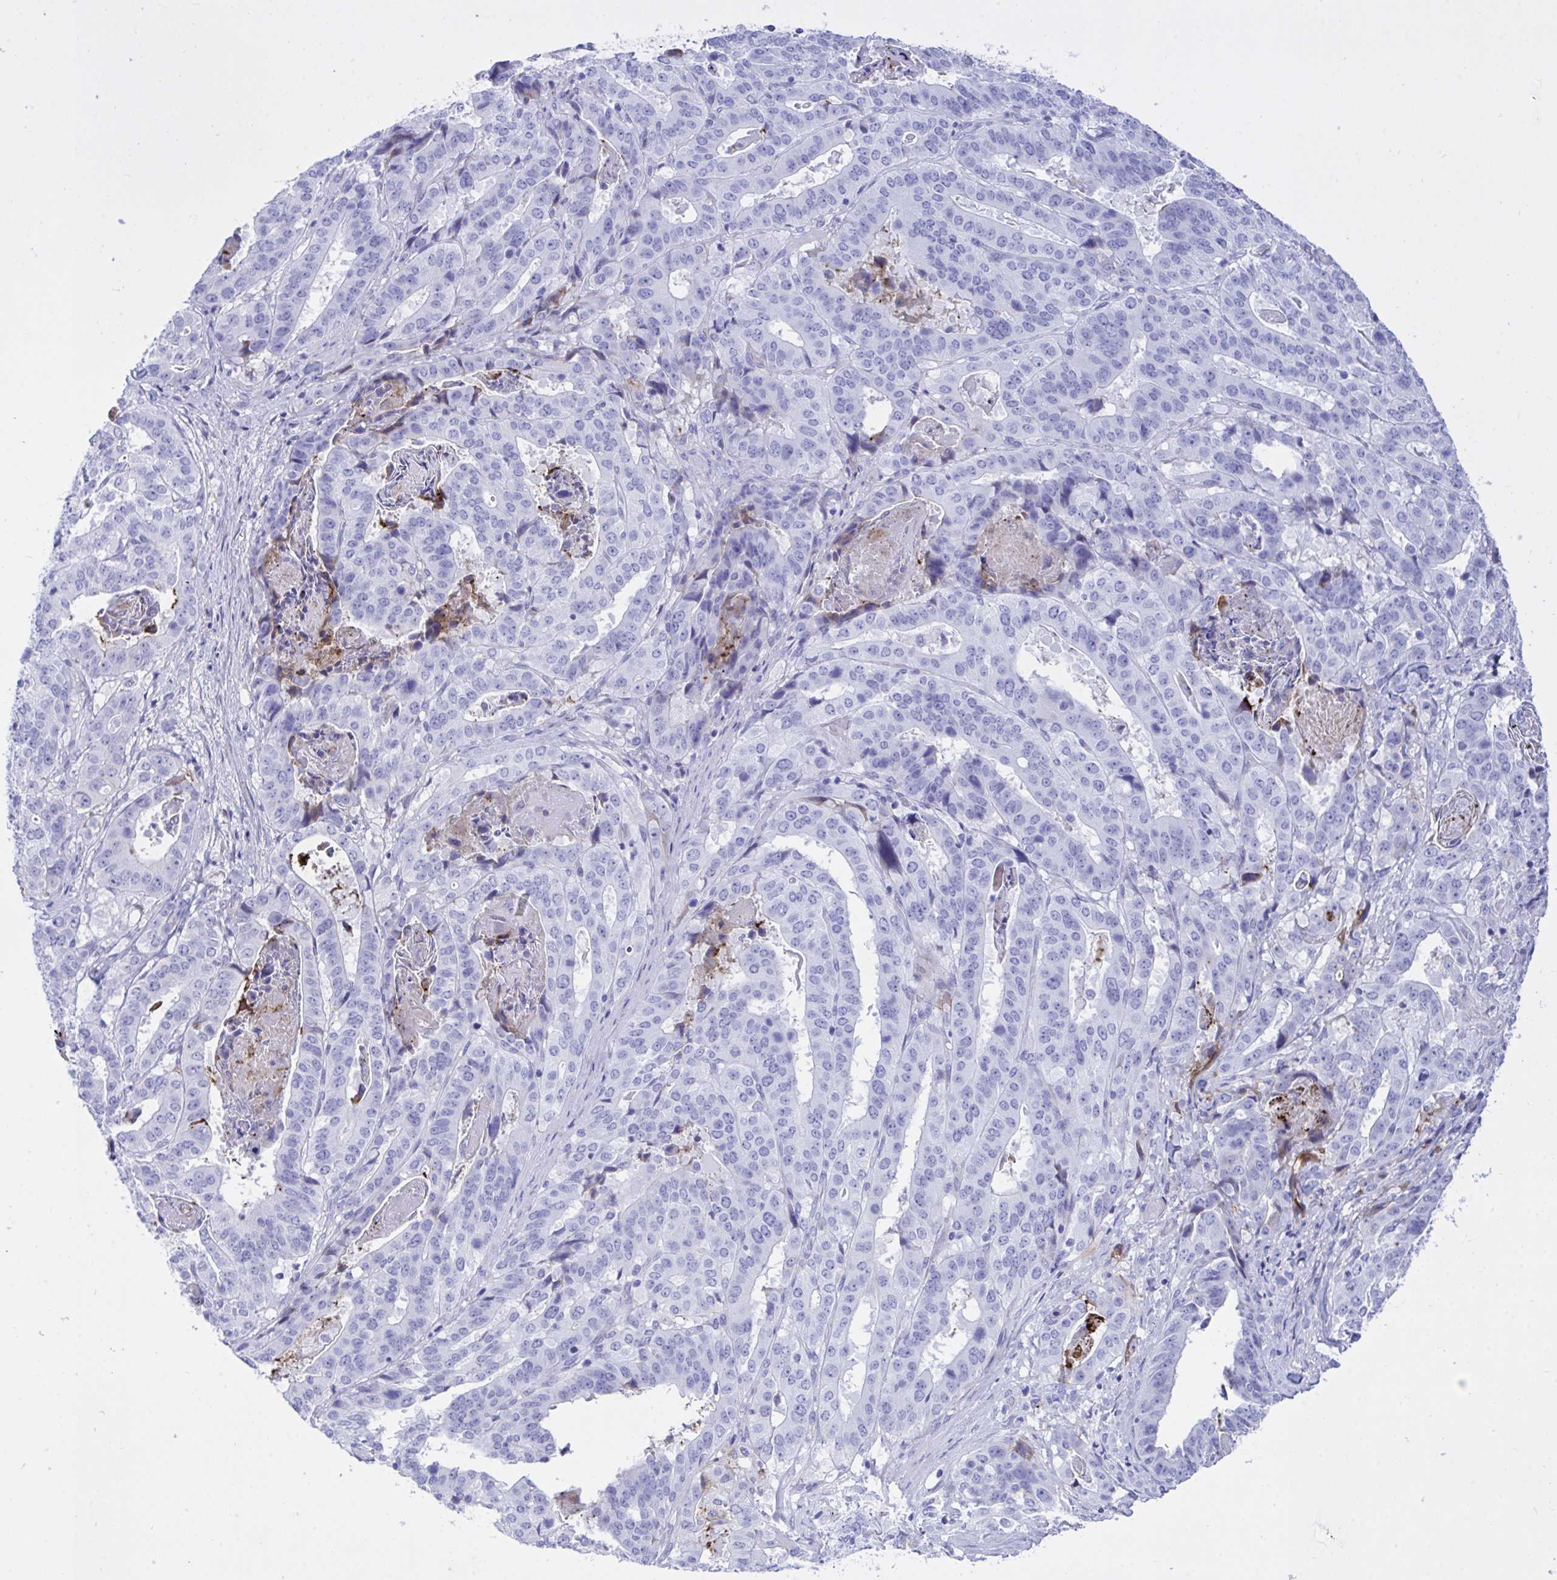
{"staining": {"intensity": "negative", "quantity": "none", "location": "none"}, "tissue": "stomach cancer", "cell_type": "Tumor cells", "image_type": "cancer", "snomed": [{"axis": "morphology", "description": "Adenocarcinoma, NOS"}, {"axis": "topography", "description": "Stomach"}], "caption": "A photomicrograph of human stomach adenocarcinoma is negative for staining in tumor cells.", "gene": "BEX5", "patient": {"sex": "male", "age": 48}}